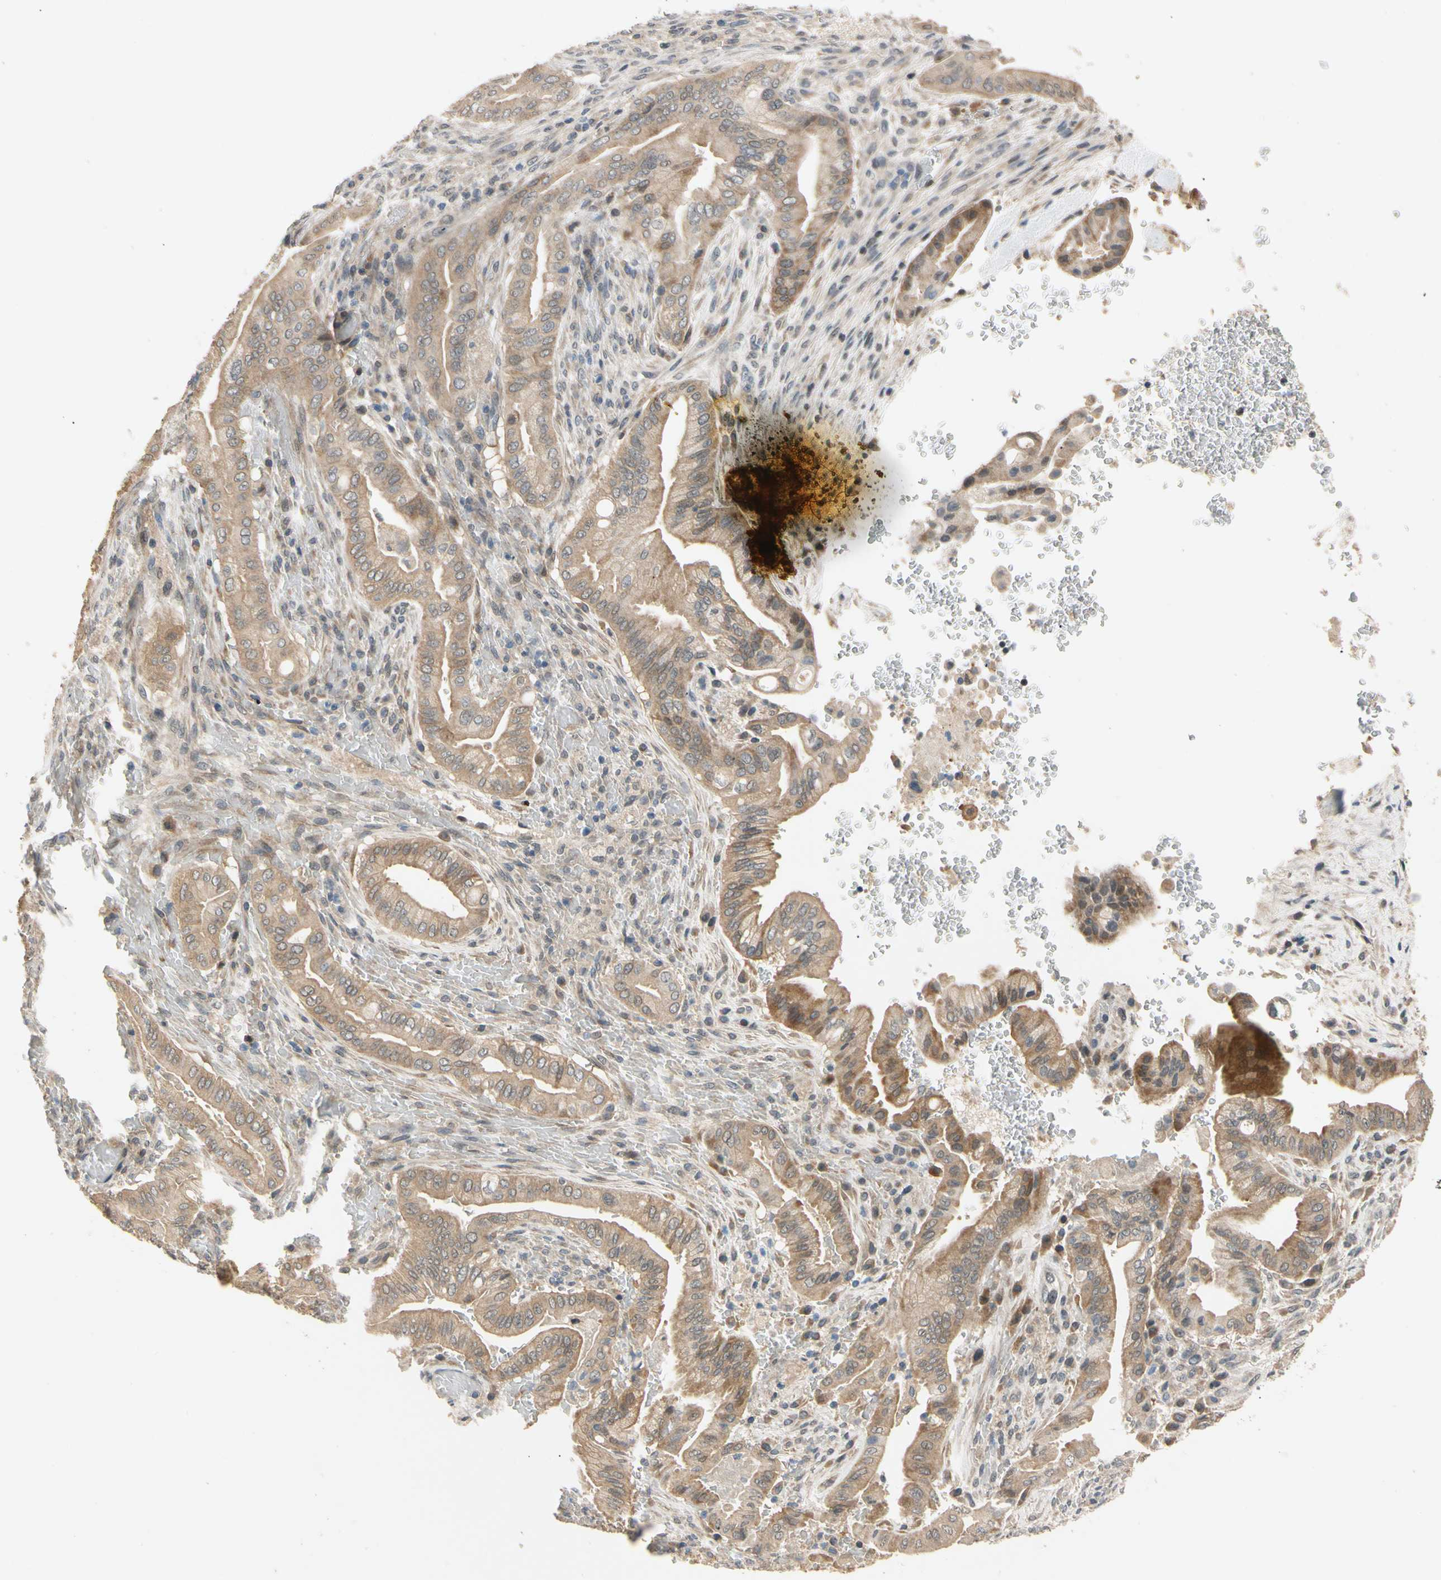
{"staining": {"intensity": "moderate", "quantity": ">75%", "location": "cytoplasmic/membranous"}, "tissue": "liver cancer", "cell_type": "Tumor cells", "image_type": "cancer", "snomed": [{"axis": "morphology", "description": "Cholangiocarcinoma"}, {"axis": "topography", "description": "Liver"}], "caption": "Approximately >75% of tumor cells in cholangiocarcinoma (liver) display moderate cytoplasmic/membranous protein positivity as visualized by brown immunohistochemical staining.", "gene": "RIOX2", "patient": {"sex": "female", "age": 68}}